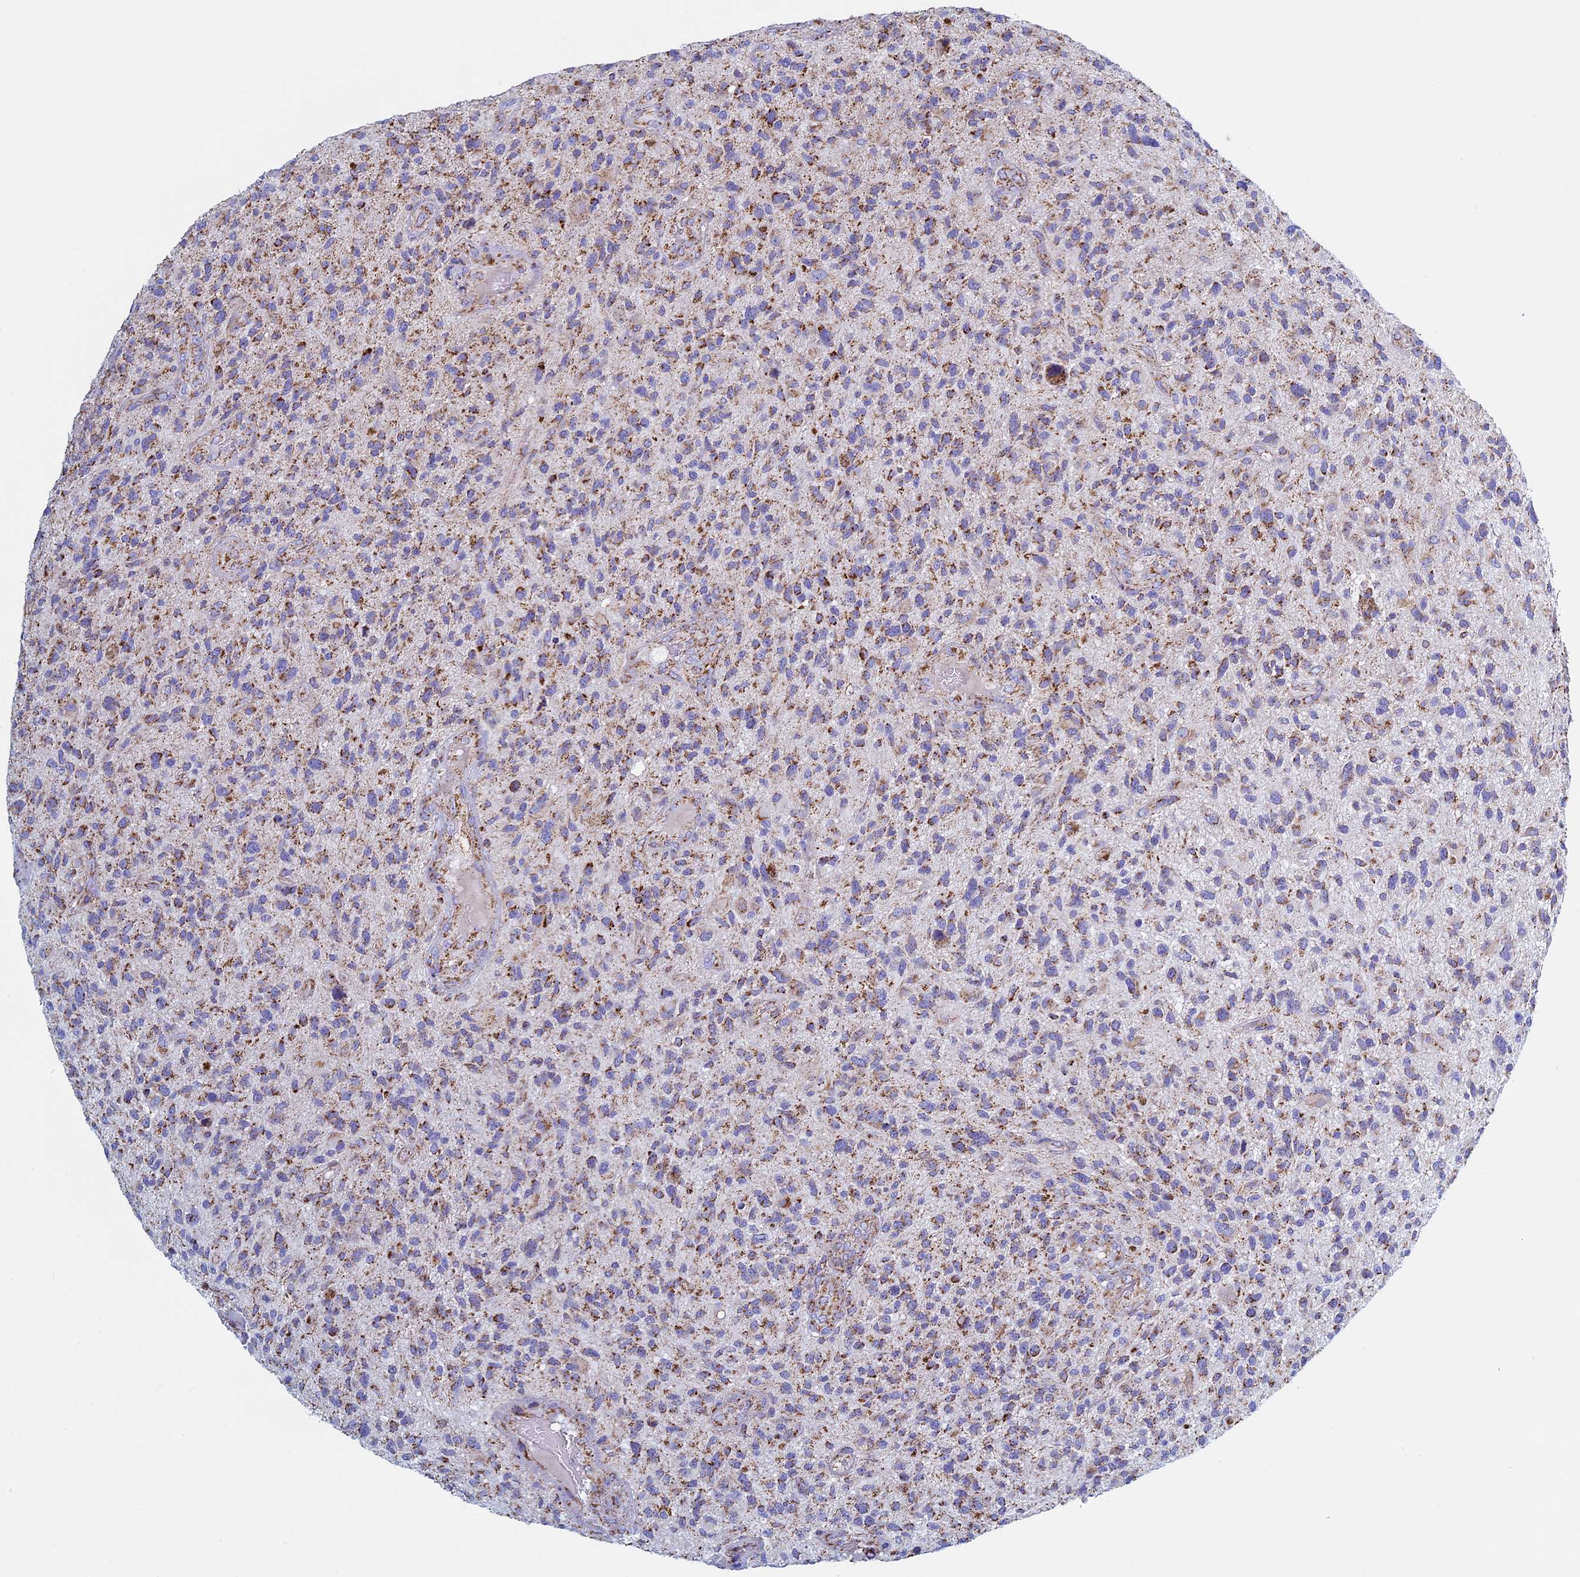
{"staining": {"intensity": "moderate", "quantity": ">75%", "location": "cytoplasmic/membranous"}, "tissue": "glioma", "cell_type": "Tumor cells", "image_type": "cancer", "snomed": [{"axis": "morphology", "description": "Glioma, malignant, High grade"}, {"axis": "topography", "description": "Brain"}], "caption": "High-magnification brightfield microscopy of glioma stained with DAB (3,3'-diaminobenzidine) (brown) and counterstained with hematoxylin (blue). tumor cells exhibit moderate cytoplasmic/membranous staining is appreciated in approximately>75% of cells.", "gene": "UQCRFS1", "patient": {"sex": "male", "age": 47}}